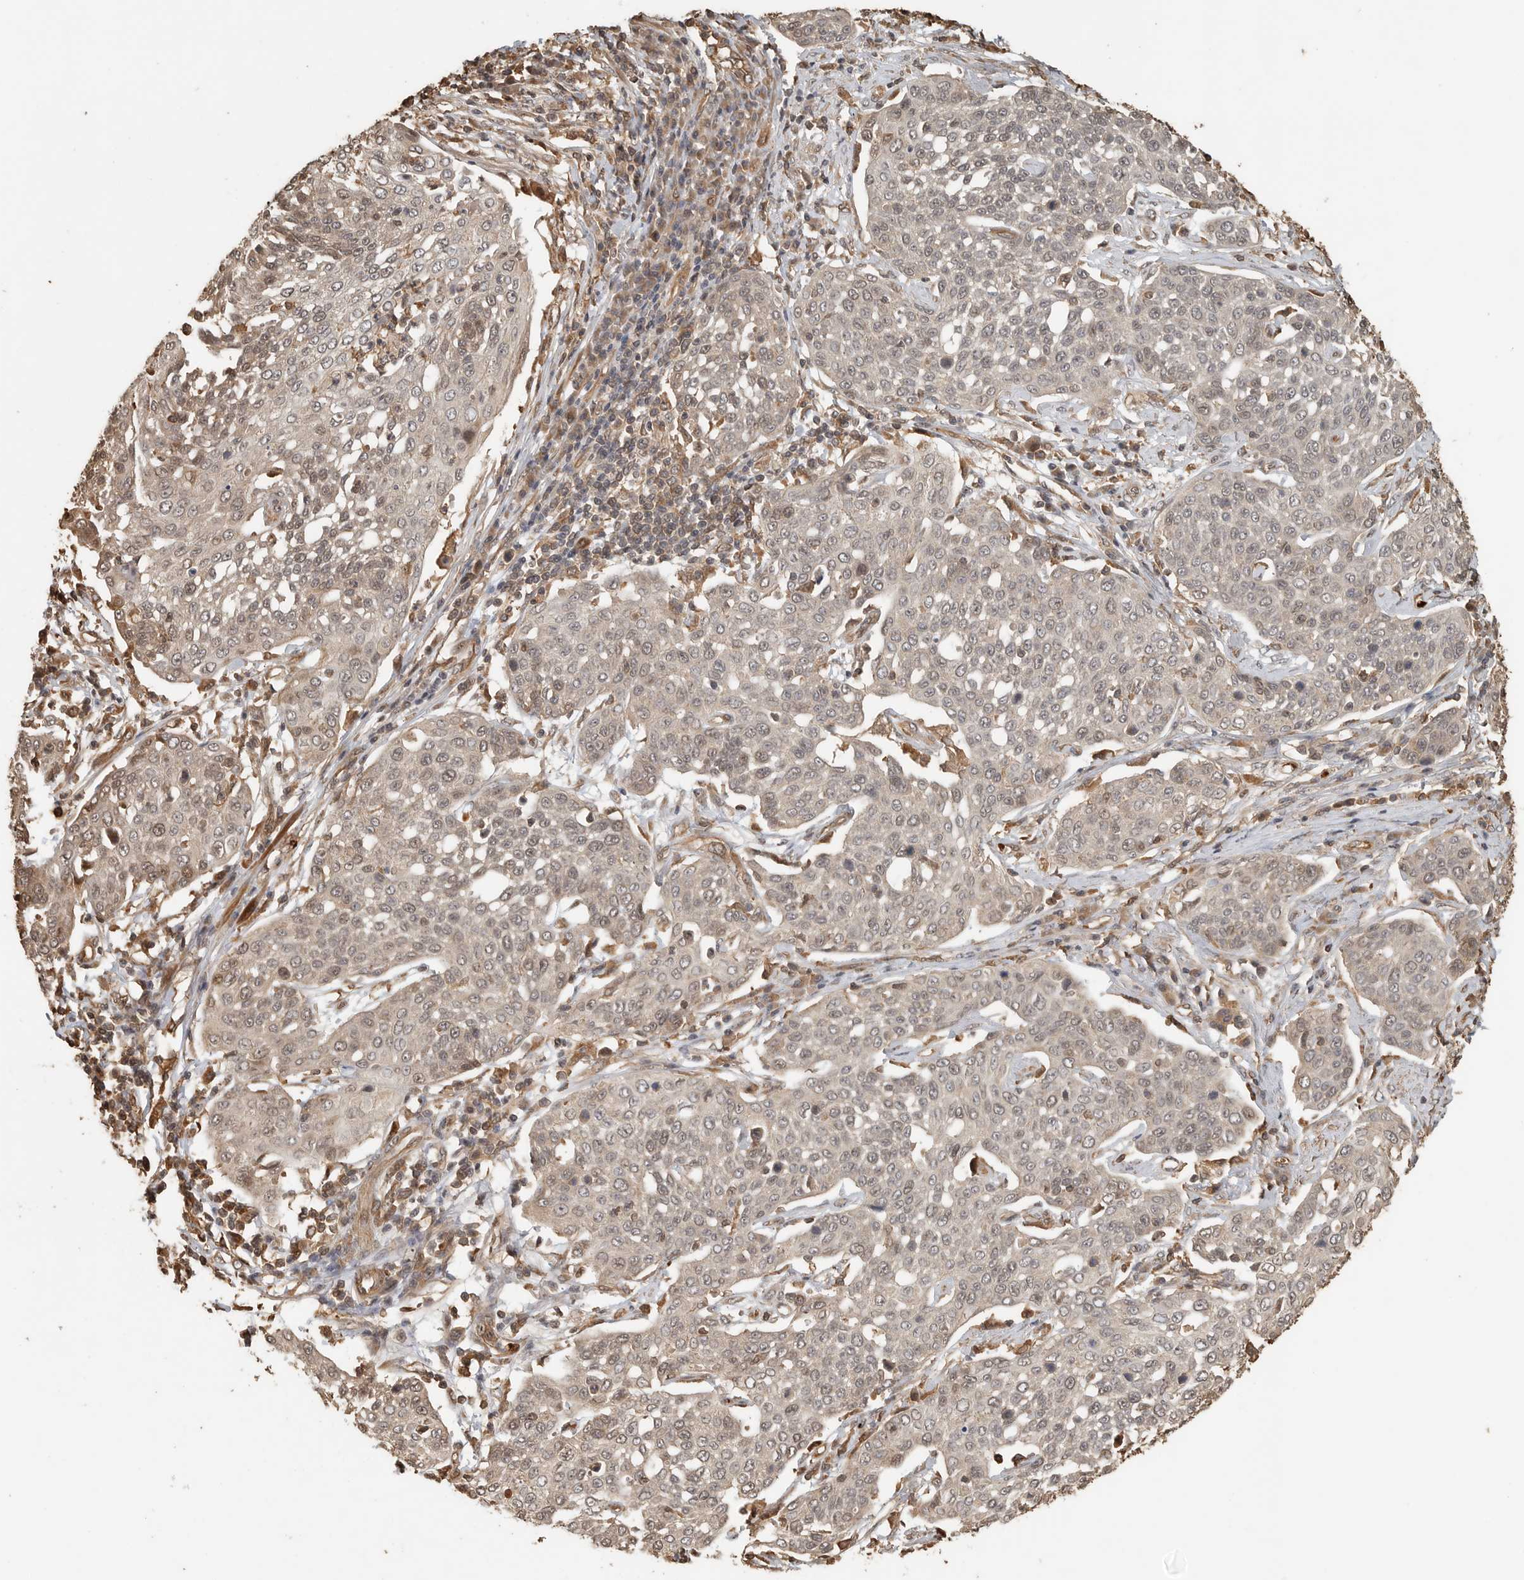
{"staining": {"intensity": "weak", "quantity": "25%-75%", "location": "cytoplasmic/membranous"}, "tissue": "cervical cancer", "cell_type": "Tumor cells", "image_type": "cancer", "snomed": [{"axis": "morphology", "description": "Squamous cell carcinoma, NOS"}, {"axis": "topography", "description": "Cervix"}], "caption": "Immunohistochemistry histopathology image of neoplastic tissue: cervical cancer (squamous cell carcinoma) stained using IHC displays low levels of weak protein expression localized specifically in the cytoplasmic/membranous of tumor cells, appearing as a cytoplasmic/membranous brown color.", "gene": "OTUD6B", "patient": {"sex": "female", "age": 34}}